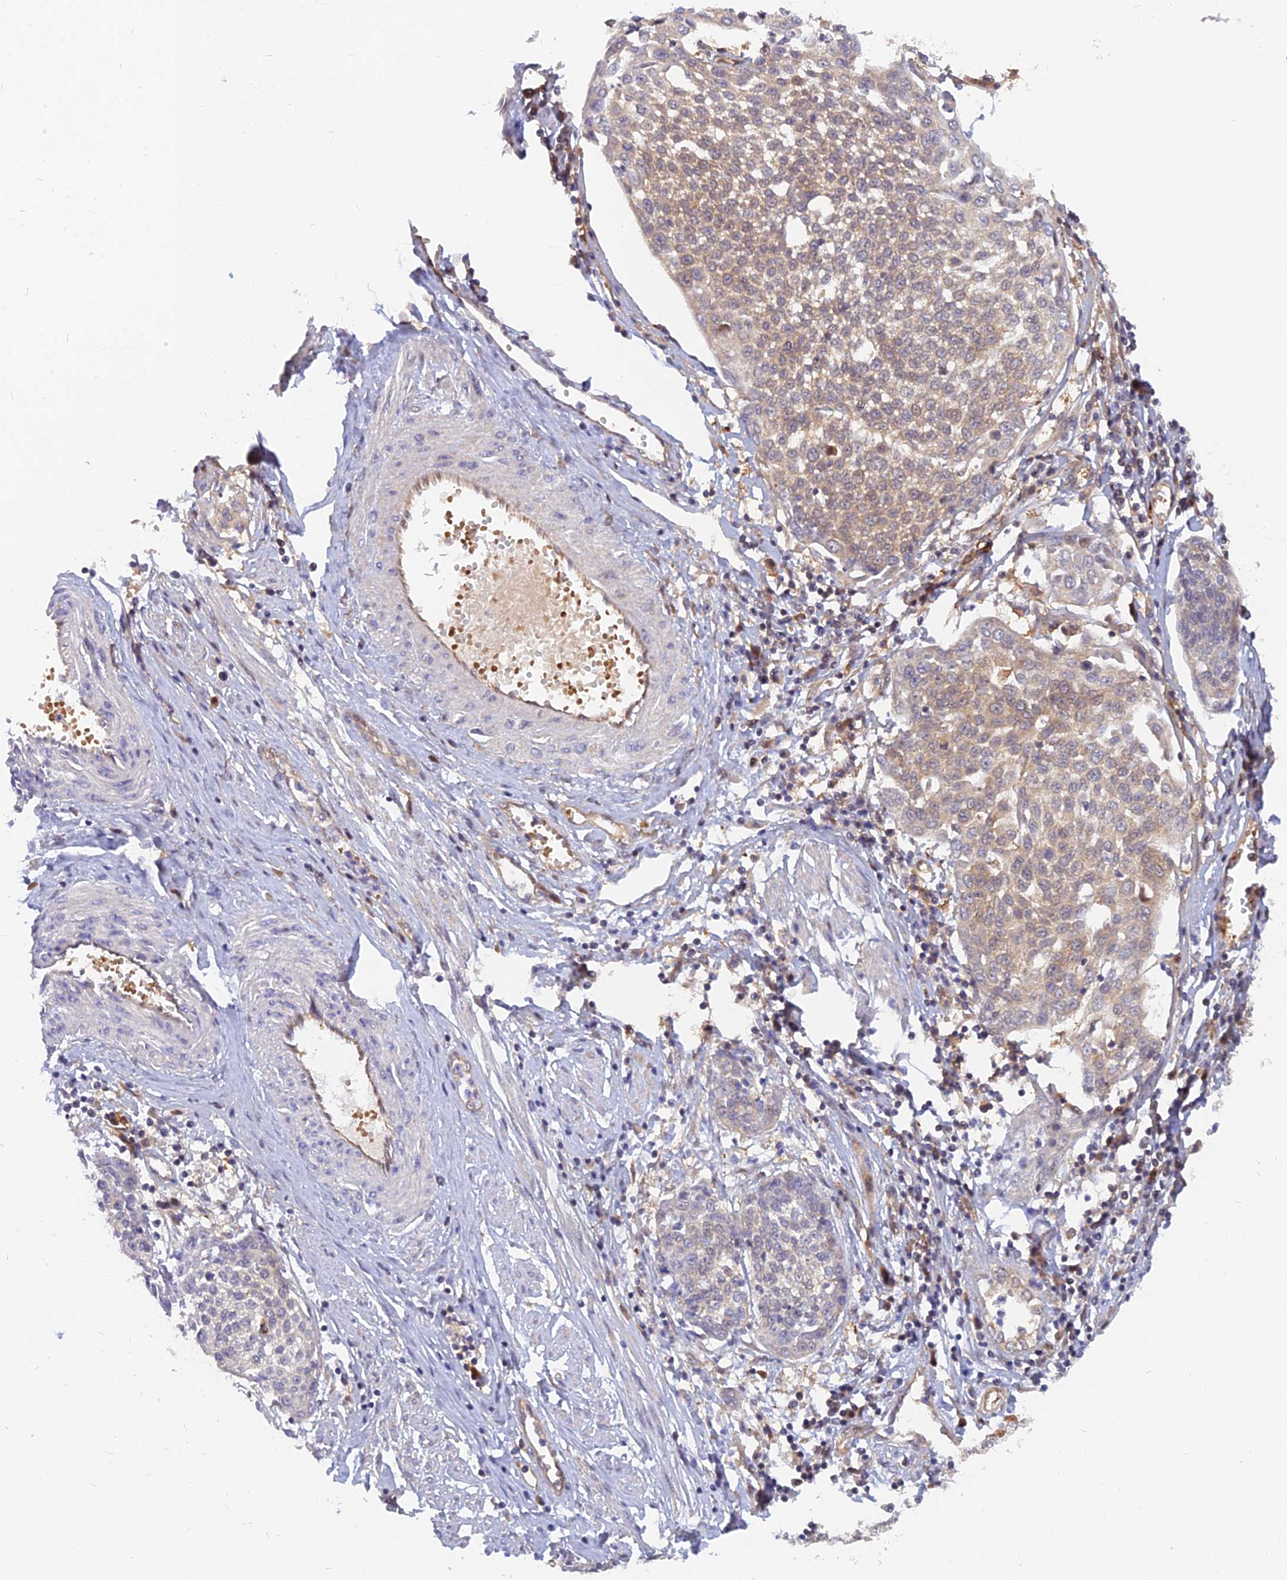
{"staining": {"intensity": "weak", "quantity": "<25%", "location": "cytoplasmic/membranous"}, "tissue": "cervical cancer", "cell_type": "Tumor cells", "image_type": "cancer", "snomed": [{"axis": "morphology", "description": "Squamous cell carcinoma, NOS"}, {"axis": "topography", "description": "Cervix"}], "caption": "Cervical squamous cell carcinoma stained for a protein using IHC demonstrates no staining tumor cells.", "gene": "ARL2BP", "patient": {"sex": "female", "age": 34}}